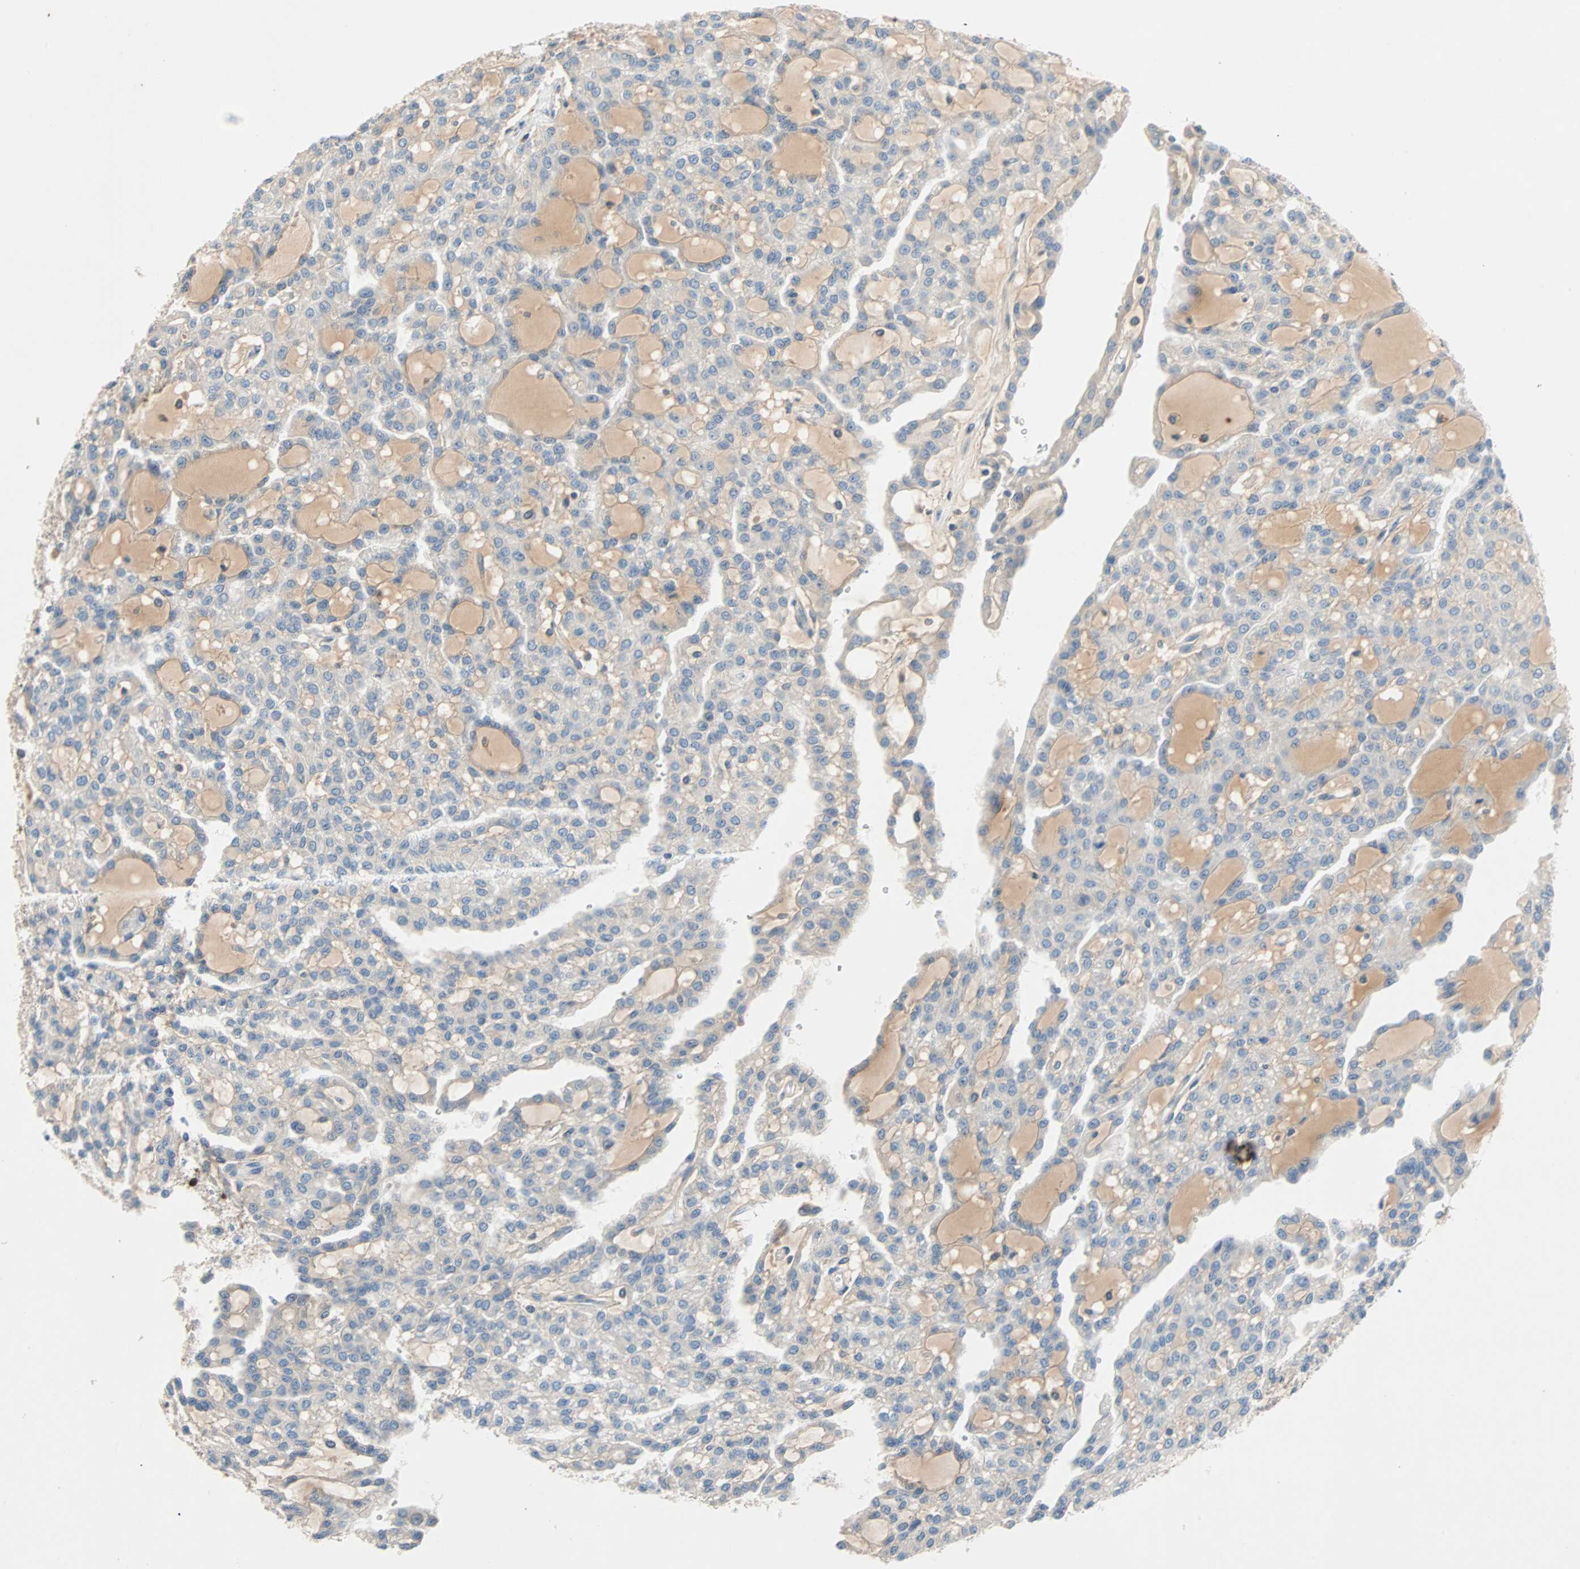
{"staining": {"intensity": "negative", "quantity": "none", "location": "none"}, "tissue": "renal cancer", "cell_type": "Tumor cells", "image_type": "cancer", "snomed": [{"axis": "morphology", "description": "Adenocarcinoma, NOS"}, {"axis": "topography", "description": "Kidney"}], "caption": "Tumor cells are negative for protein expression in human renal adenocarcinoma.", "gene": "MAP4K1", "patient": {"sex": "male", "age": 63}}